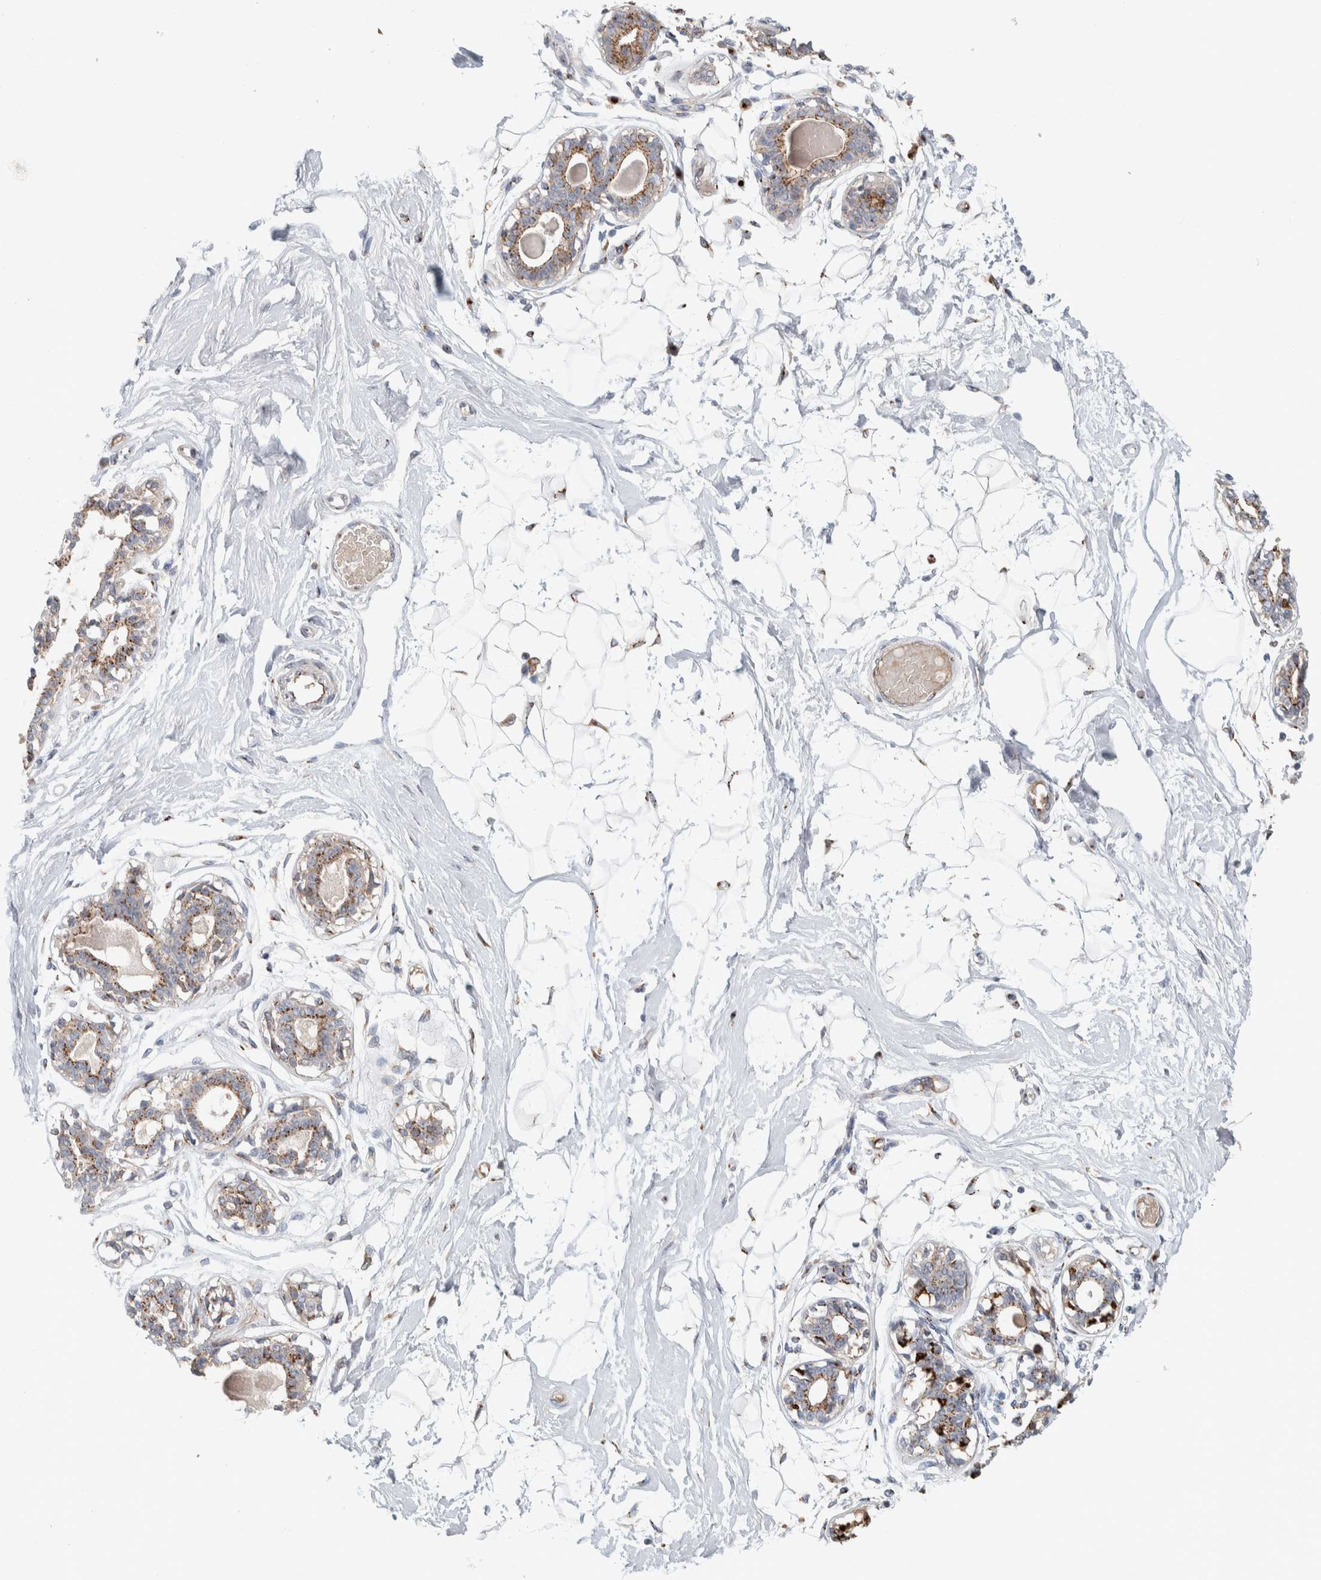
{"staining": {"intensity": "moderate", "quantity": ">75%", "location": "cytoplasmic/membranous"}, "tissue": "breast", "cell_type": "Adipocytes", "image_type": "normal", "snomed": [{"axis": "morphology", "description": "Normal tissue, NOS"}, {"axis": "topography", "description": "Breast"}], "caption": "This histopathology image demonstrates benign breast stained with immunohistochemistry to label a protein in brown. The cytoplasmic/membranous of adipocytes show moderate positivity for the protein. Nuclei are counter-stained blue.", "gene": "SLC38A10", "patient": {"sex": "female", "age": 45}}